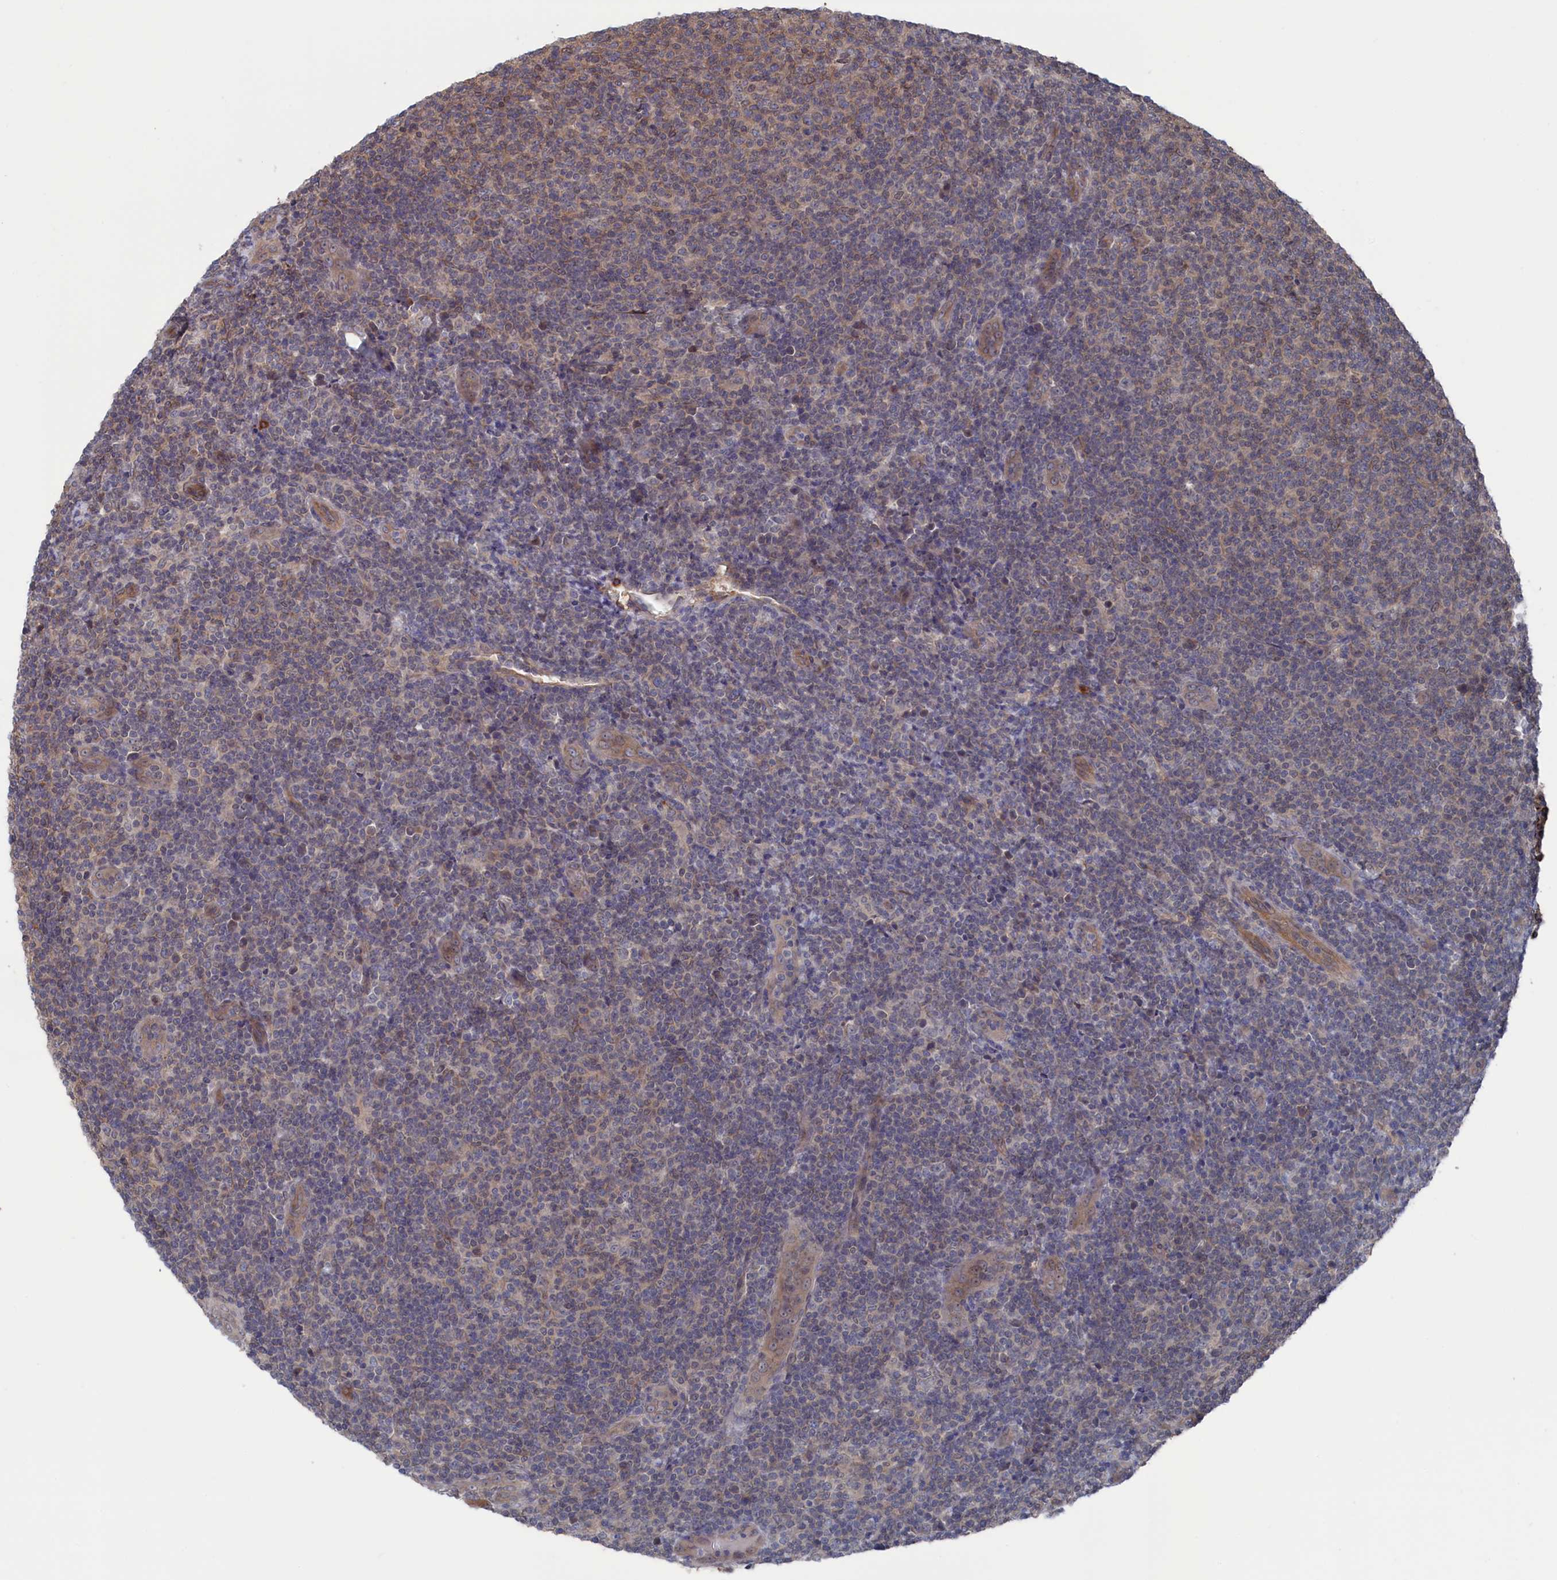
{"staining": {"intensity": "negative", "quantity": "none", "location": "none"}, "tissue": "lymphoma", "cell_type": "Tumor cells", "image_type": "cancer", "snomed": [{"axis": "morphology", "description": "Malignant lymphoma, non-Hodgkin's type, Low grade"}, {"axis": "topography", "description": "Lymph node"}], "caption": "The image shows no staining of tumor cells in malignant lymphoma, non-Hodgkin's type (low-grade).", "gene": "NUTF2", "patient": {"sex": "male", "age": 66}}